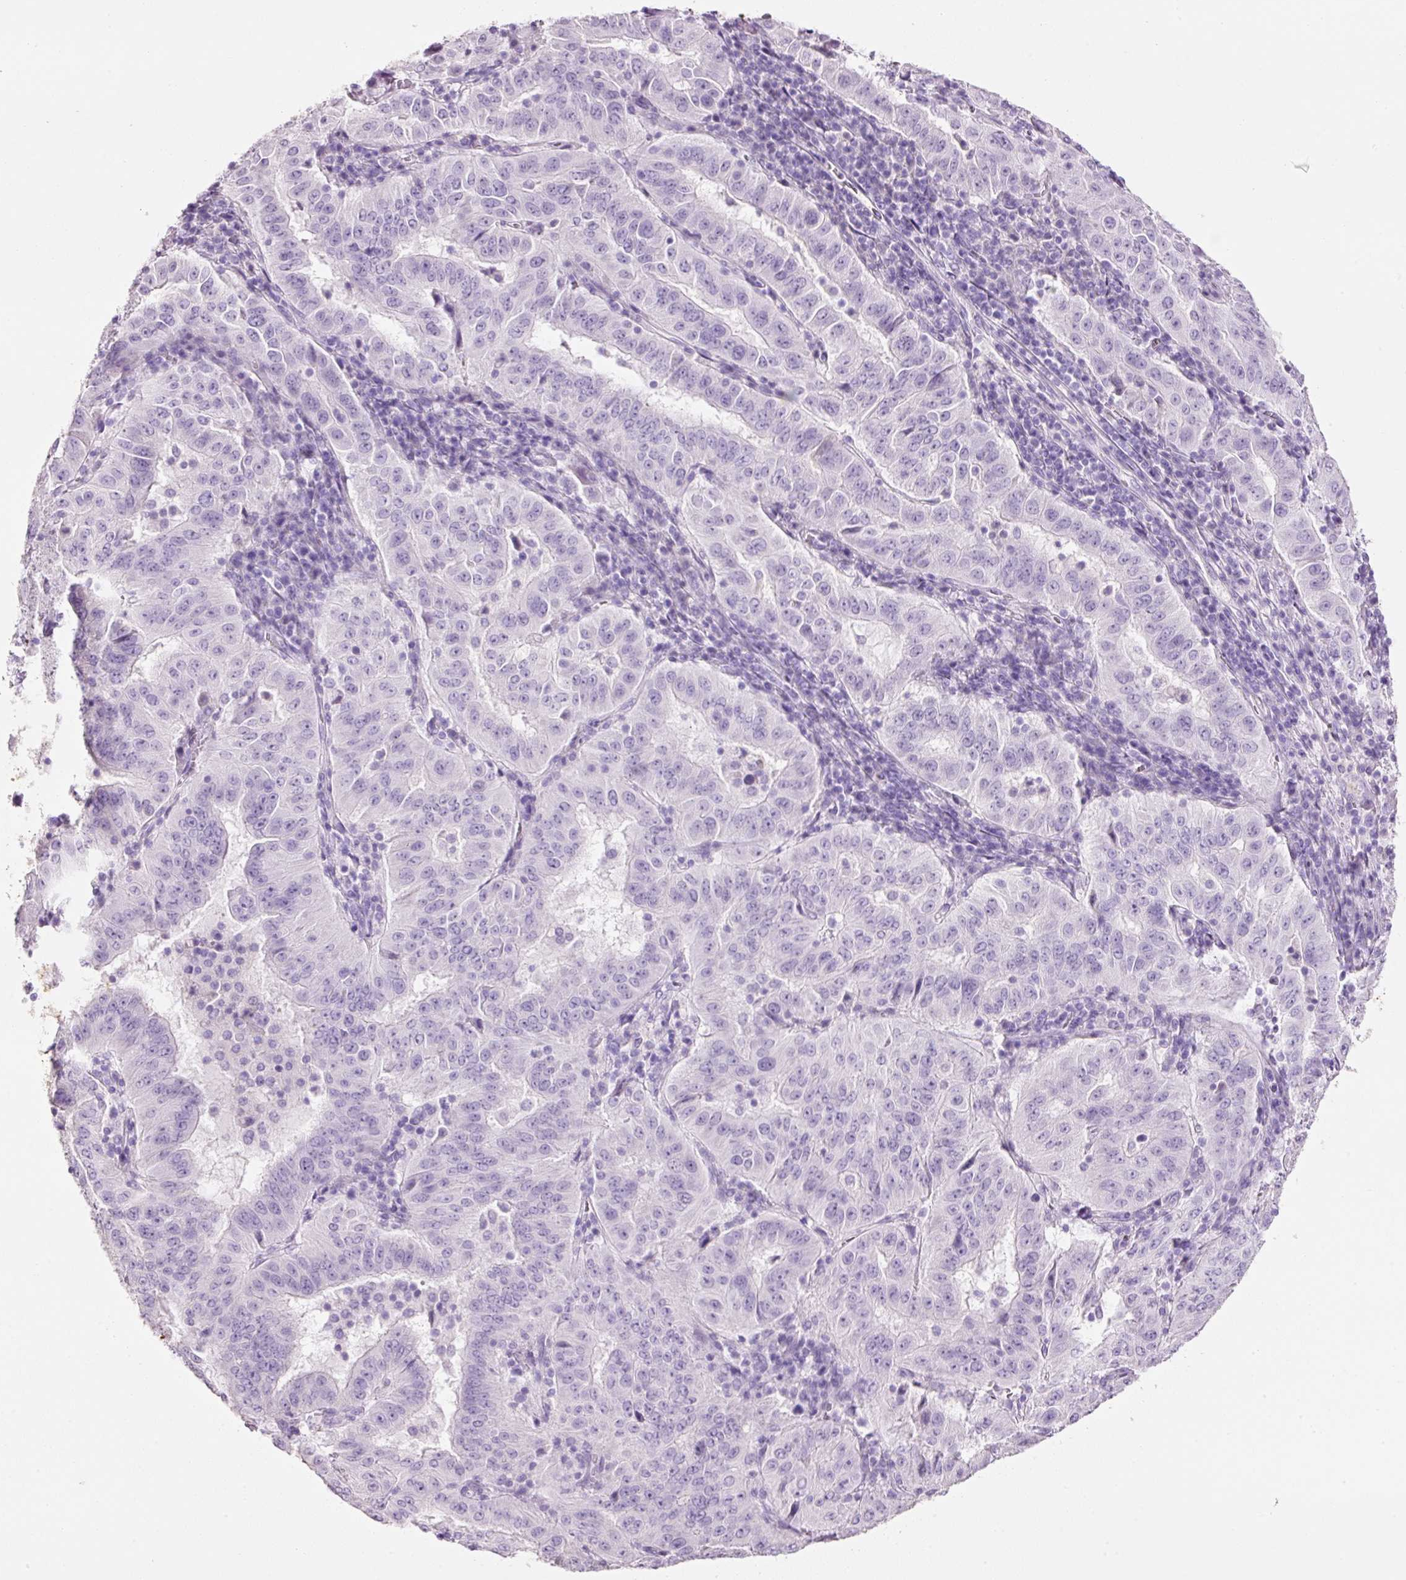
{"staining": {"intensity": "negative", "quantity": "none", "location": "none"}, "tissue": "pancreatic cancer", "cell_type": "Tumor cells", "image_type": "cancer", "snomed": [{"axis": "morphology", "description": "Adenocarcinoma, NOS"}, {"axis": "topography", "description": "Pancreas"}], "caption": "High magnification brightfield microscopy of pancreatic adenocarcinoma stained with DAB (3,3'-diaminobenzidine) (brown) and counterstained with hematoxylin (blue): tumor cells show no significant expression.", "gene": "MFAP4", "patient": {"sex": "male", "age": 63}}